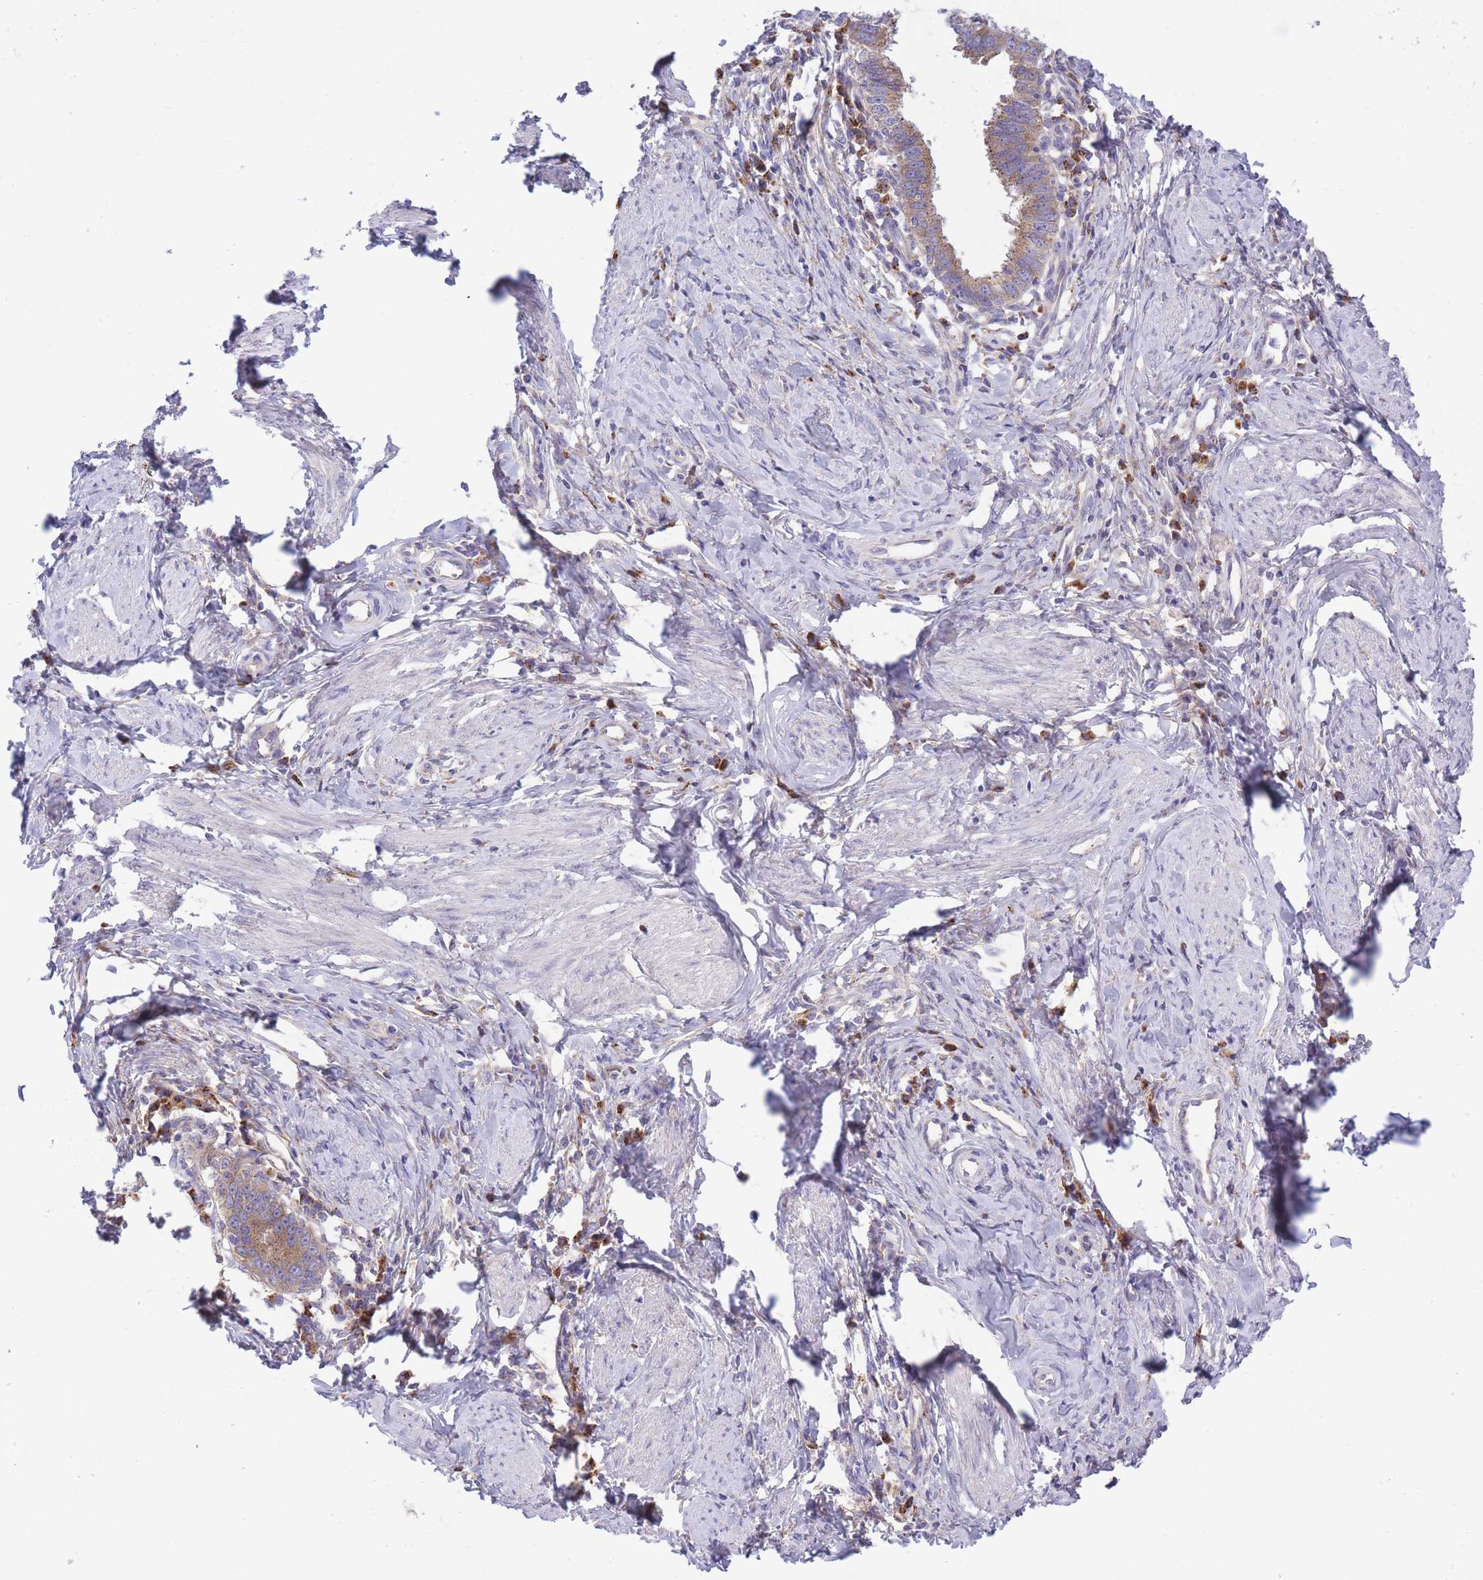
{"staining": {"intensity": "moderate", "quantity": ">75%", "location": "cytoplasmic/membranous"}, "tissue": "cervical cancer", "cell_type": "Tumor cells", "image_type": "cancer", "snomed": [{"axis": "morphology", "description": "Adenocarcinoma, NOS"}, {"axis": "topography", "description": "Cervix"}], "caption": "An image of cervical cancer (adenocarcinoma) stained for a protein exhibits moderate cytoplasmic/membranous brown staining in tumor cells.", "gene": "COPG2", "patient": {"sex": "female", "age": 36}}